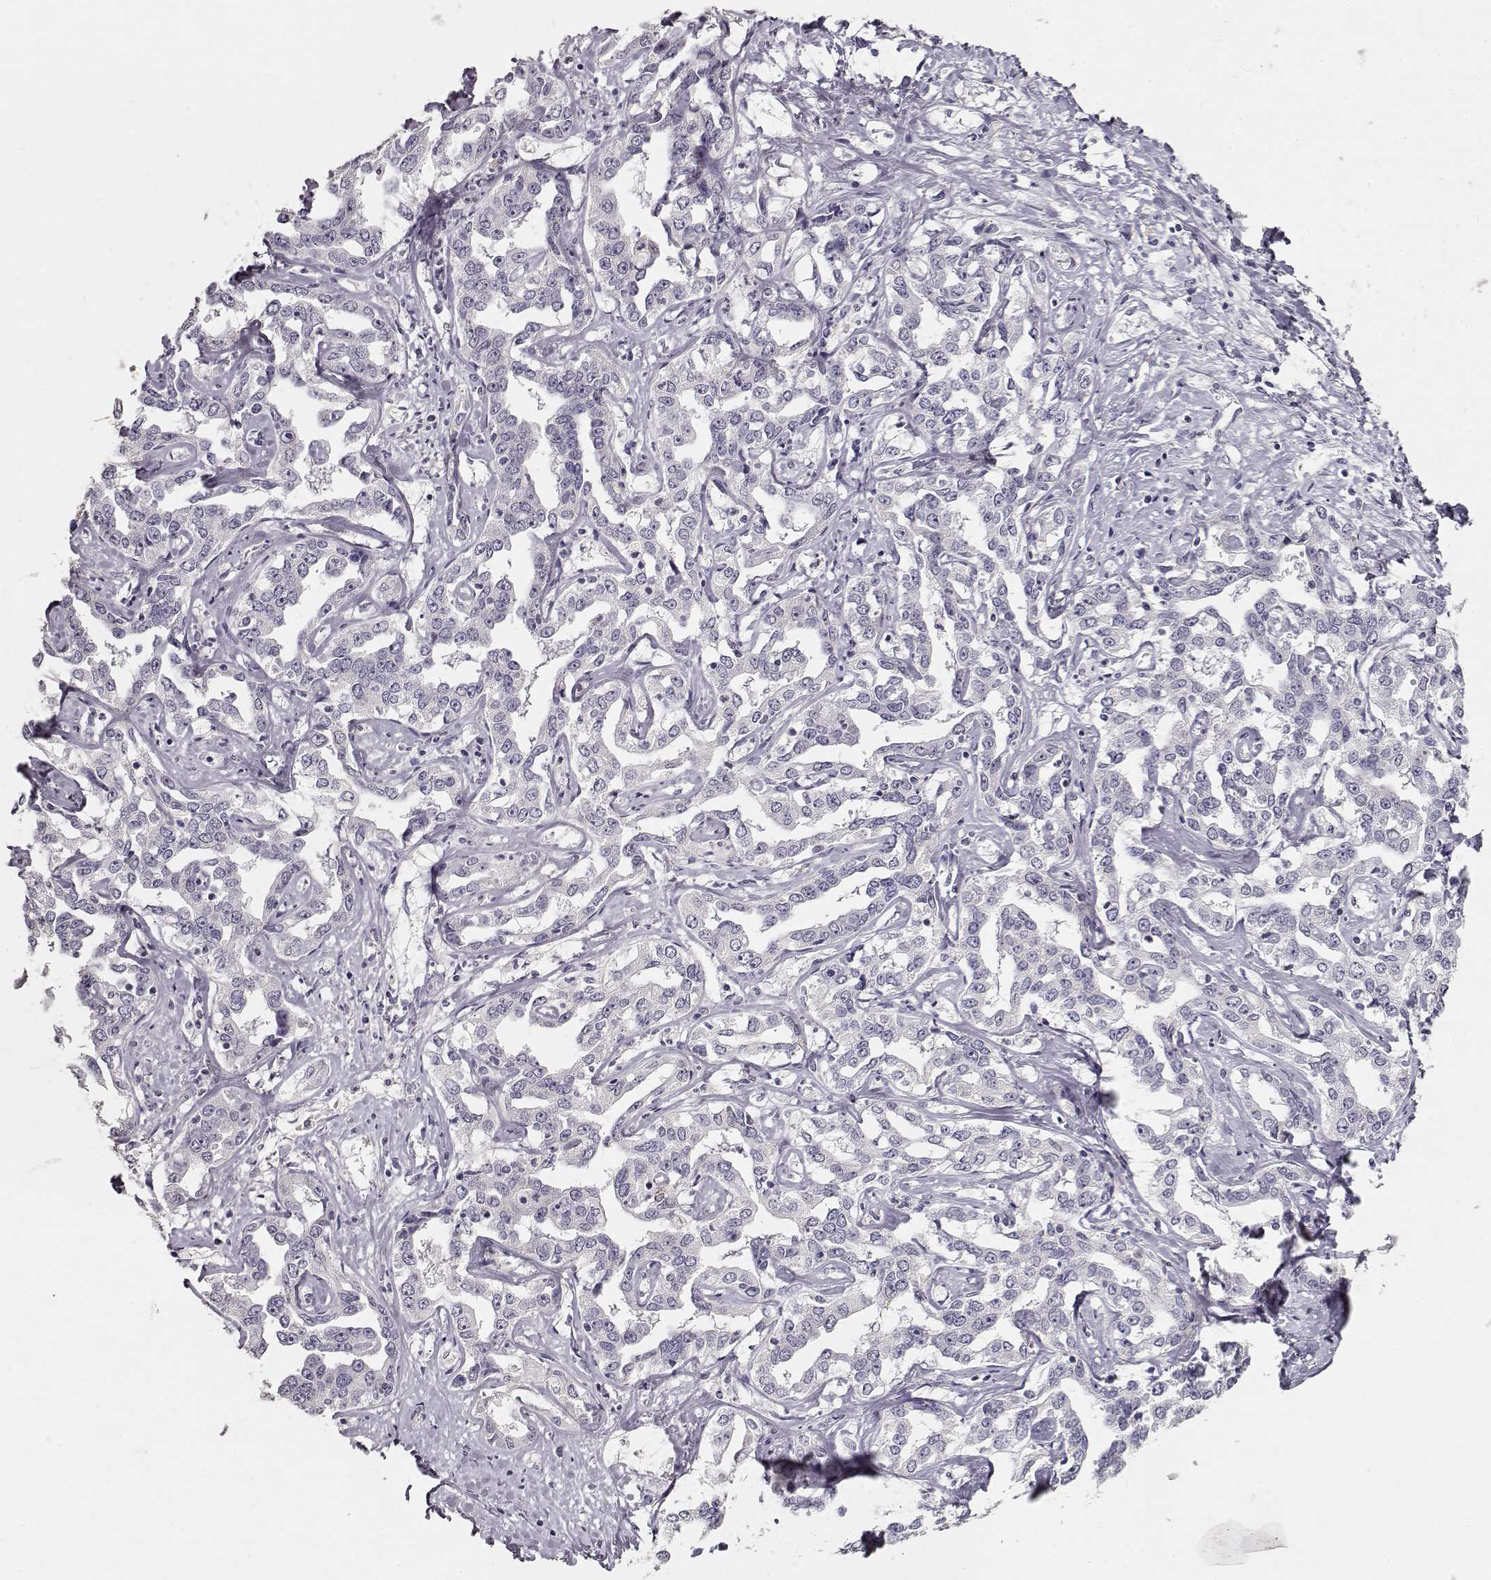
{"staining": {"intensity": "negative", "quantity": "none", "location": "none"}, "tissue": "liver cancer", "cell_type": "Tumor cells", "image_type": "cancer", "snomed": [{"axis": "morphology", "description": "Cholangiocarcinoma"}, {"axis": "topography", "description": "Liver"}], "caption": "An immunohistochemistry (IHC) histopathology image of liver cholangiocarcinoma is shown. There is no staining in tumor cells of liver cholangiocarcinoma.", "gene": "TPH2", "patient": {"sex": "male", "age": 59}}